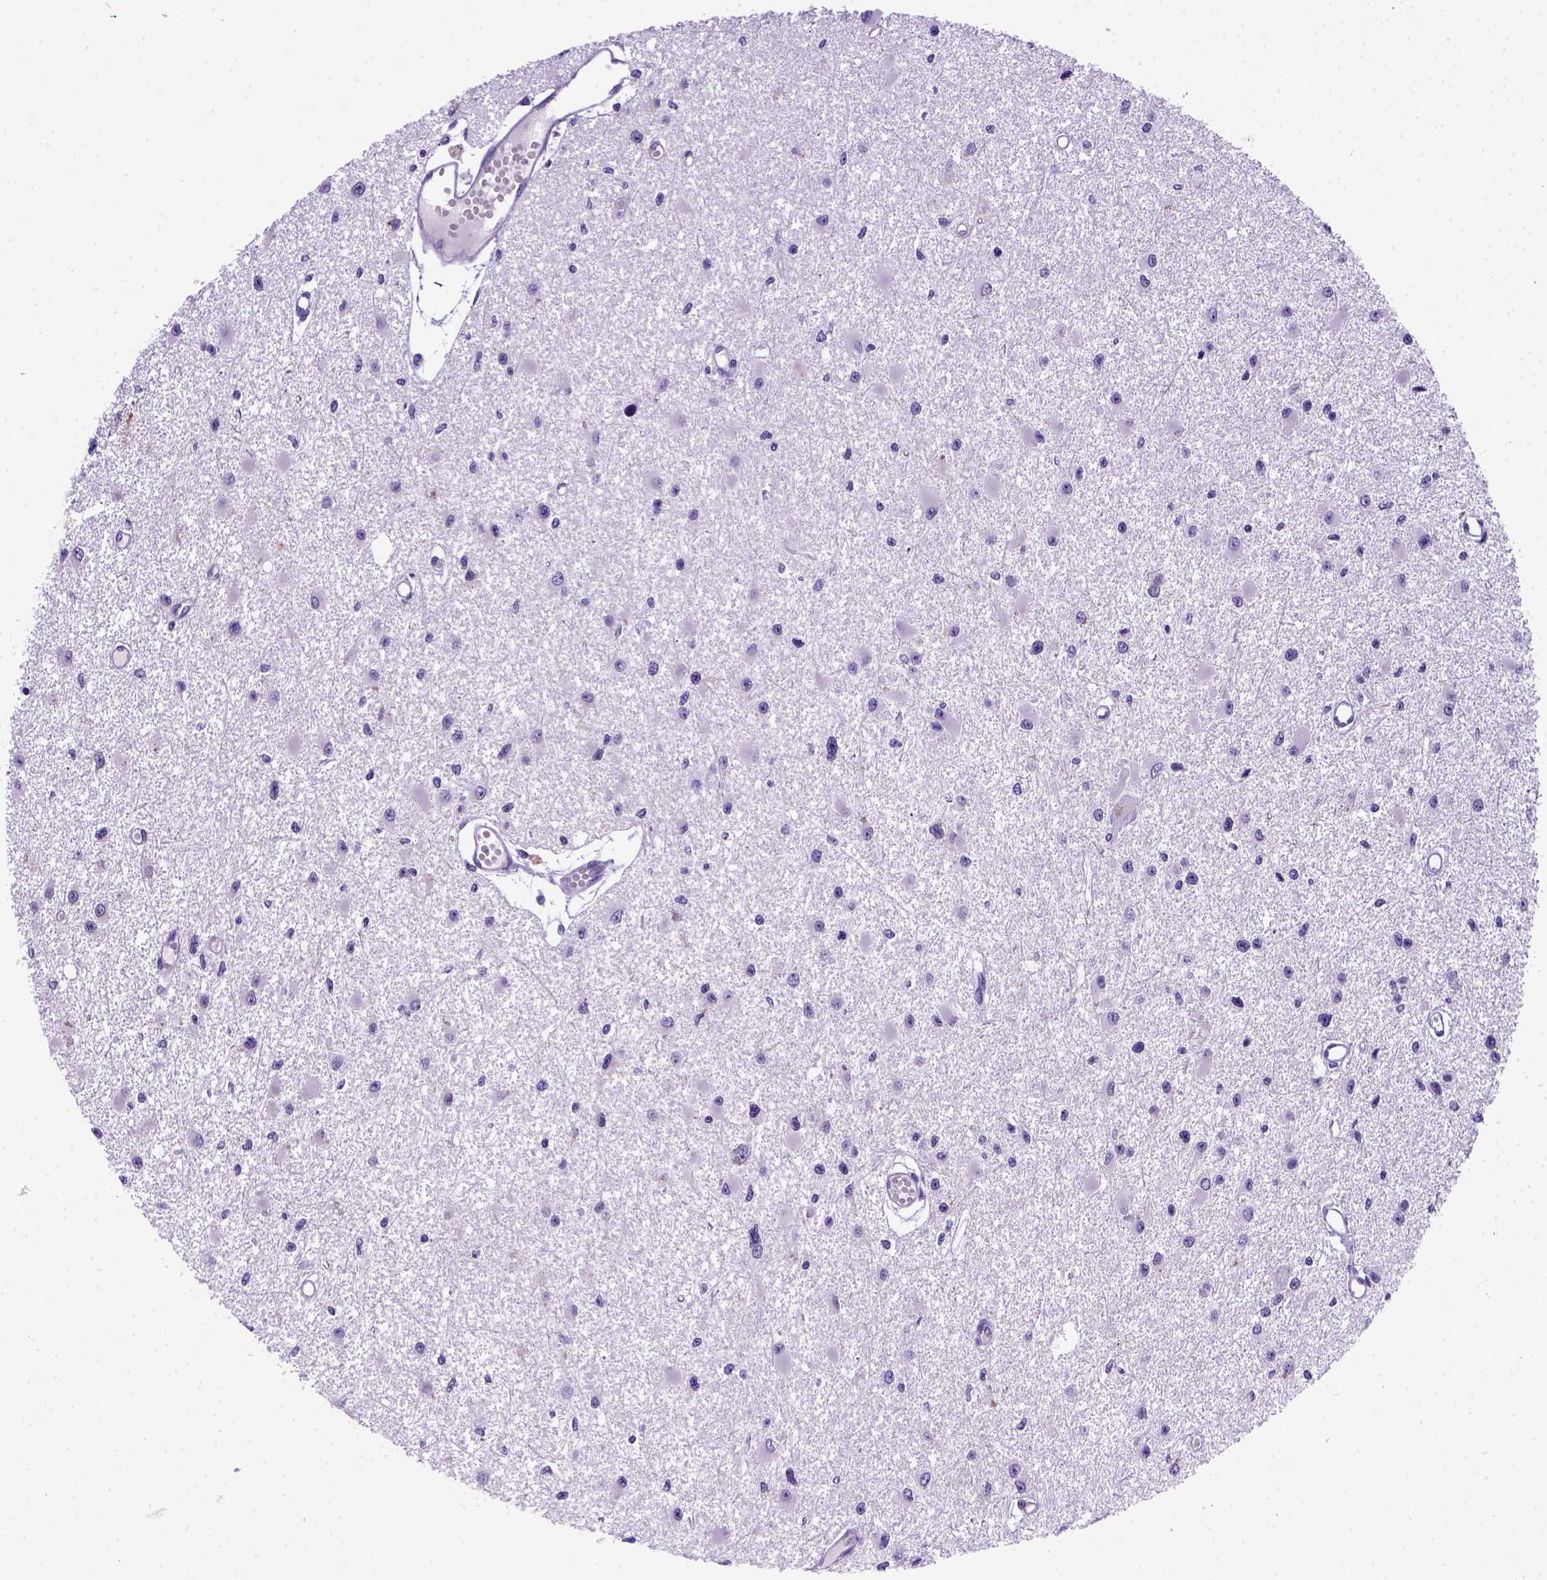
{"staining": {"intensity": "negative", "quantity": "none", "location": "none"}, "tissue": "glioma", "cell_type": "Tumor cells", "image_type": "cancer", "snomed": [{"axis": "morphology", "description": "Glioma, malignant, High grade"}, {"axis": "topography", "description": "Brain"}], "caption": "The photomicrograph demonstrates no significant staining in tumor cells of malignant high-grade glioma.", "gene": "FOXI1", "patient": {"sex": "male", "age": 54}}